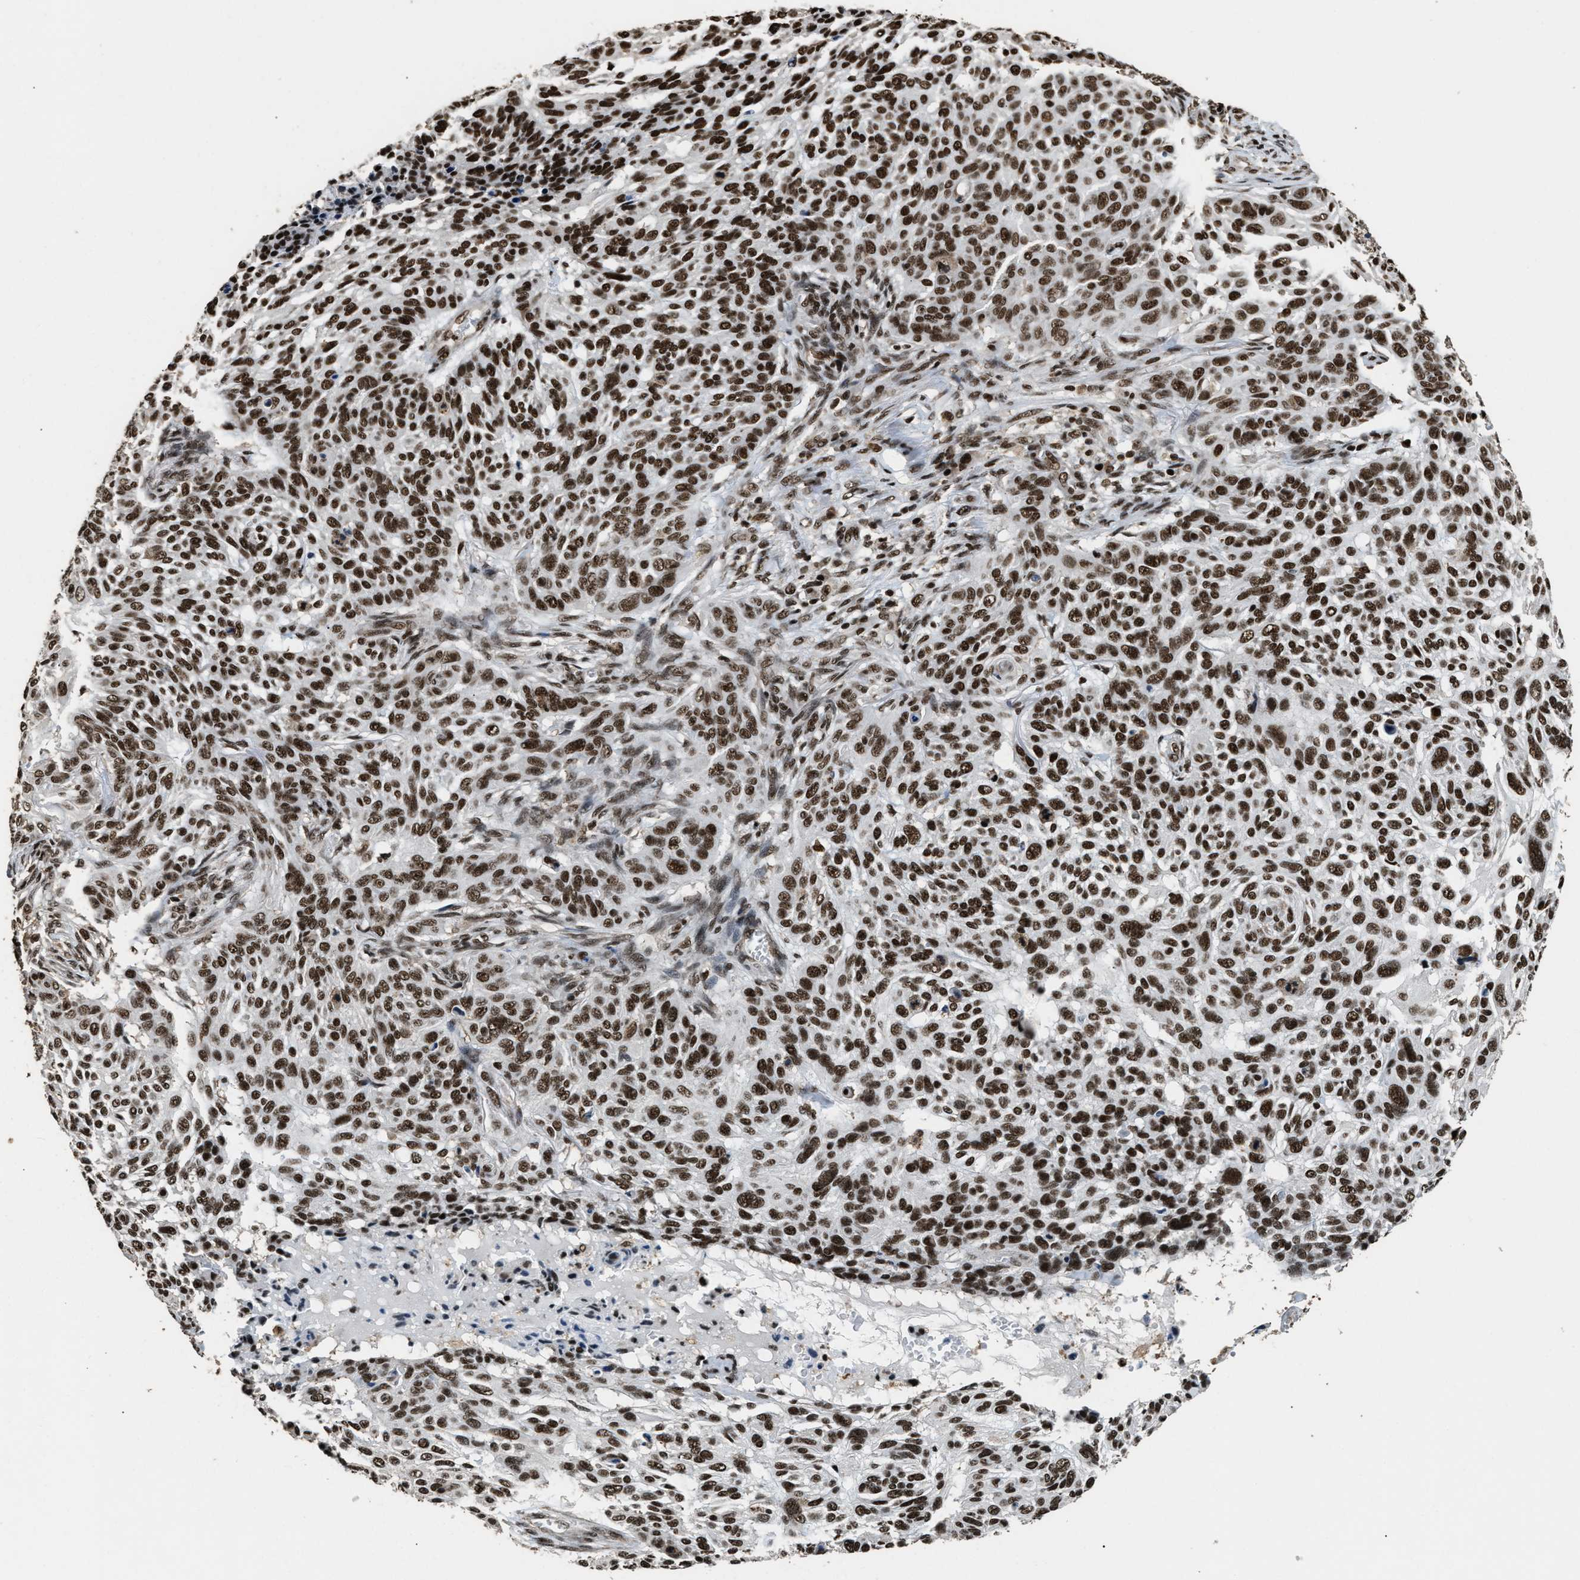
{"staining": {"intensity": "strong", "quantity": ">75%", "location": "nuclear"}, "tissue": "skin cancer", "cell_type": "Tumor cells", "image_type": "cancer", "snomed": [{"axis": "morphology", "description": "Basal cell carcinoma"}, {"axis": "topography", "description": "Skin"}], "caption": "About >75% of tumor cells in skin cancer (basal cell carcinoma) demonstrate strong nuclear protein expression as visualized by brown immunohistochemical staining.", "gene": "RAD21", "patient": {"sex": "male", "age": 85}}